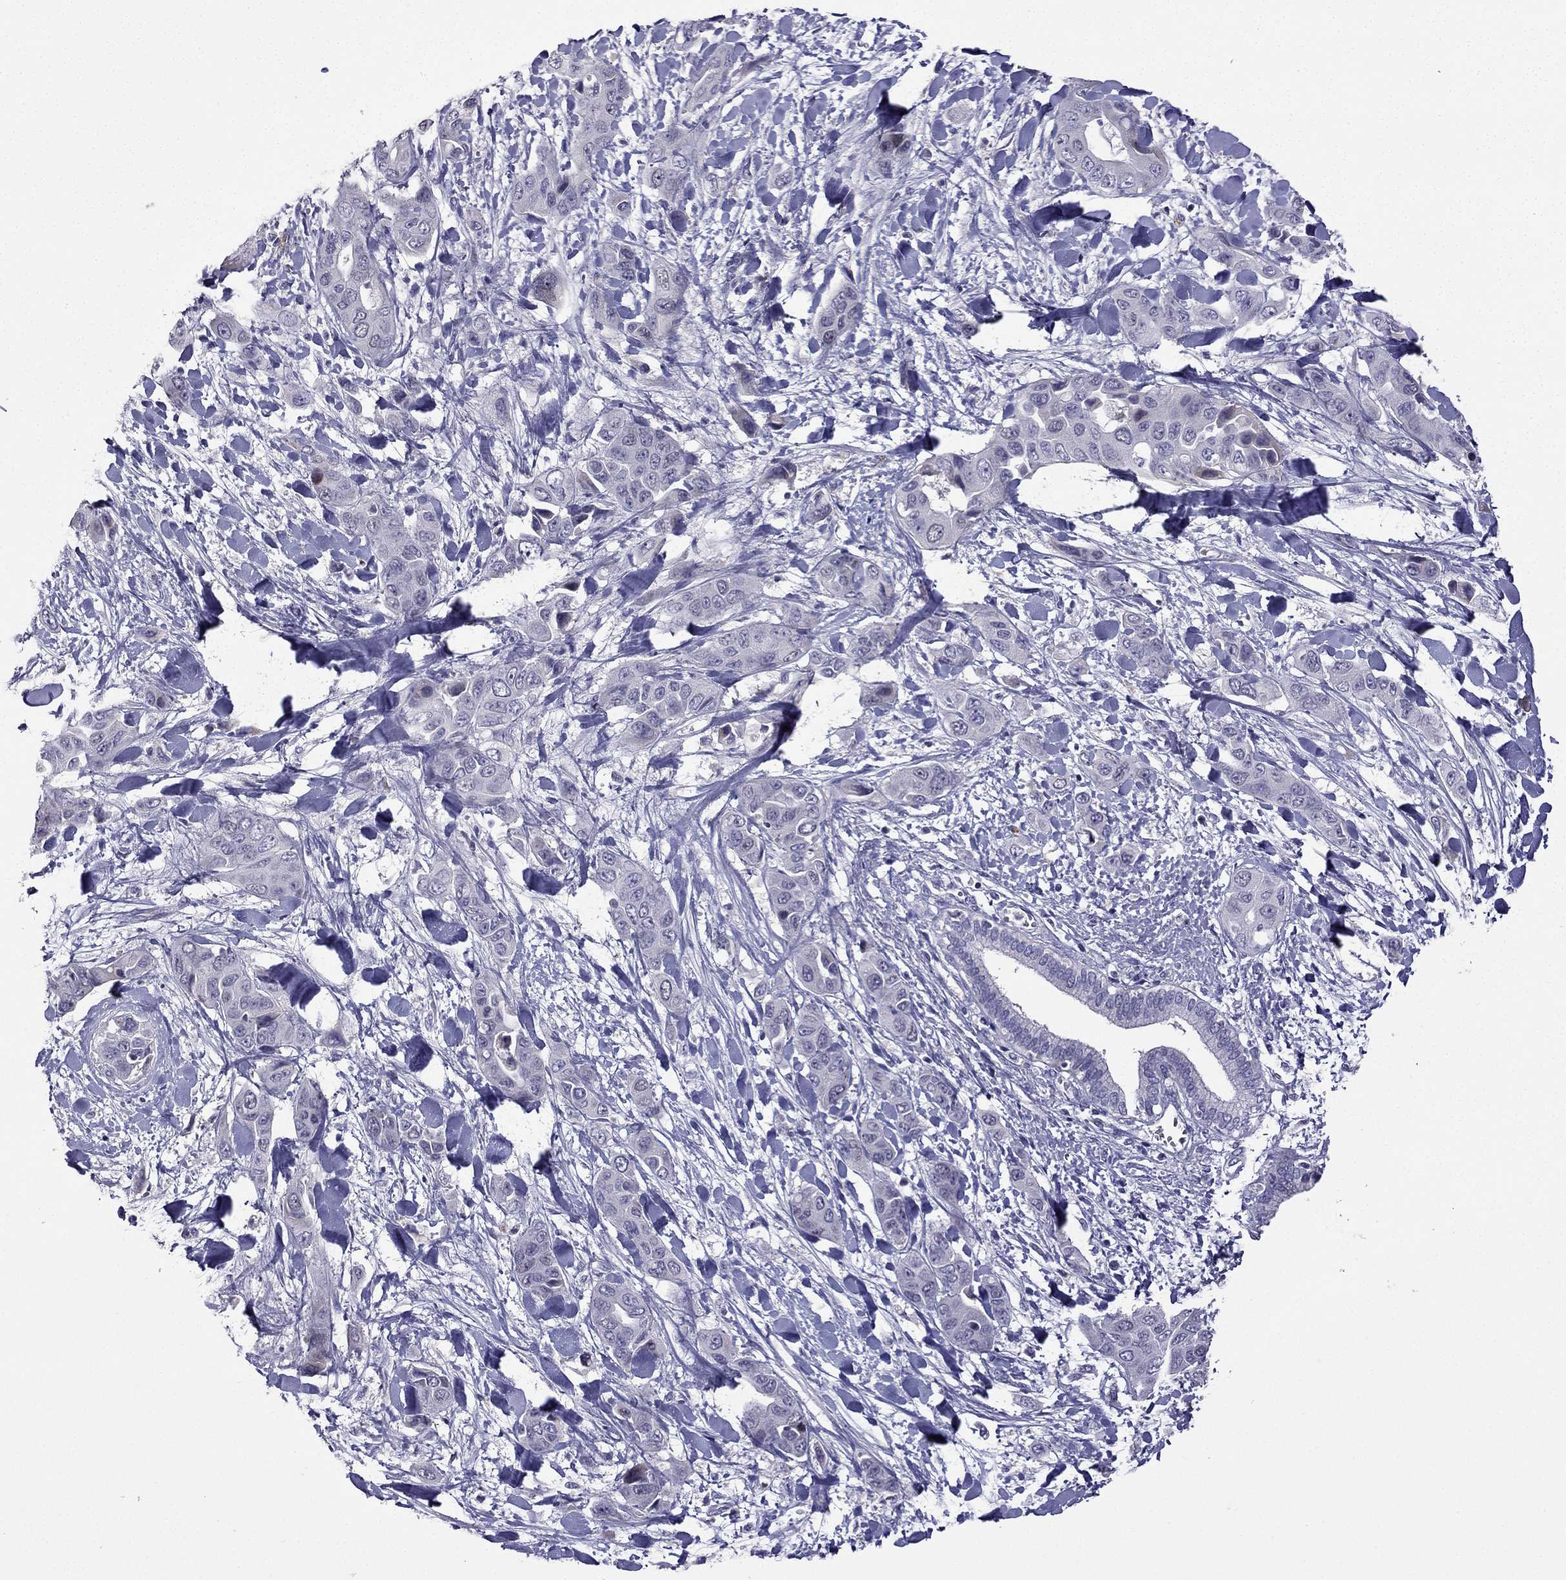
{"staining": {"intensity": "negative", "quantity": "none", "location": "none"}, "tissue": "liver cancer", "cell_type": "Tumor cells", "image_type": "cancer", "snomed": [{"axis": "morphology", "description": "Cholangiocarcinoma"}, {"axis": "topography", "description": "Liver"}], "caption": "High magnification brightfield microscopy of liver cancer stained with DAB (3,3'-diaminobenzidine) (brown) and counterstained with hematoxylin (blue): tumor cells show no significant positivity.", "gene": "UHRF1", "patient": {"sex": "female", "age": 52}}